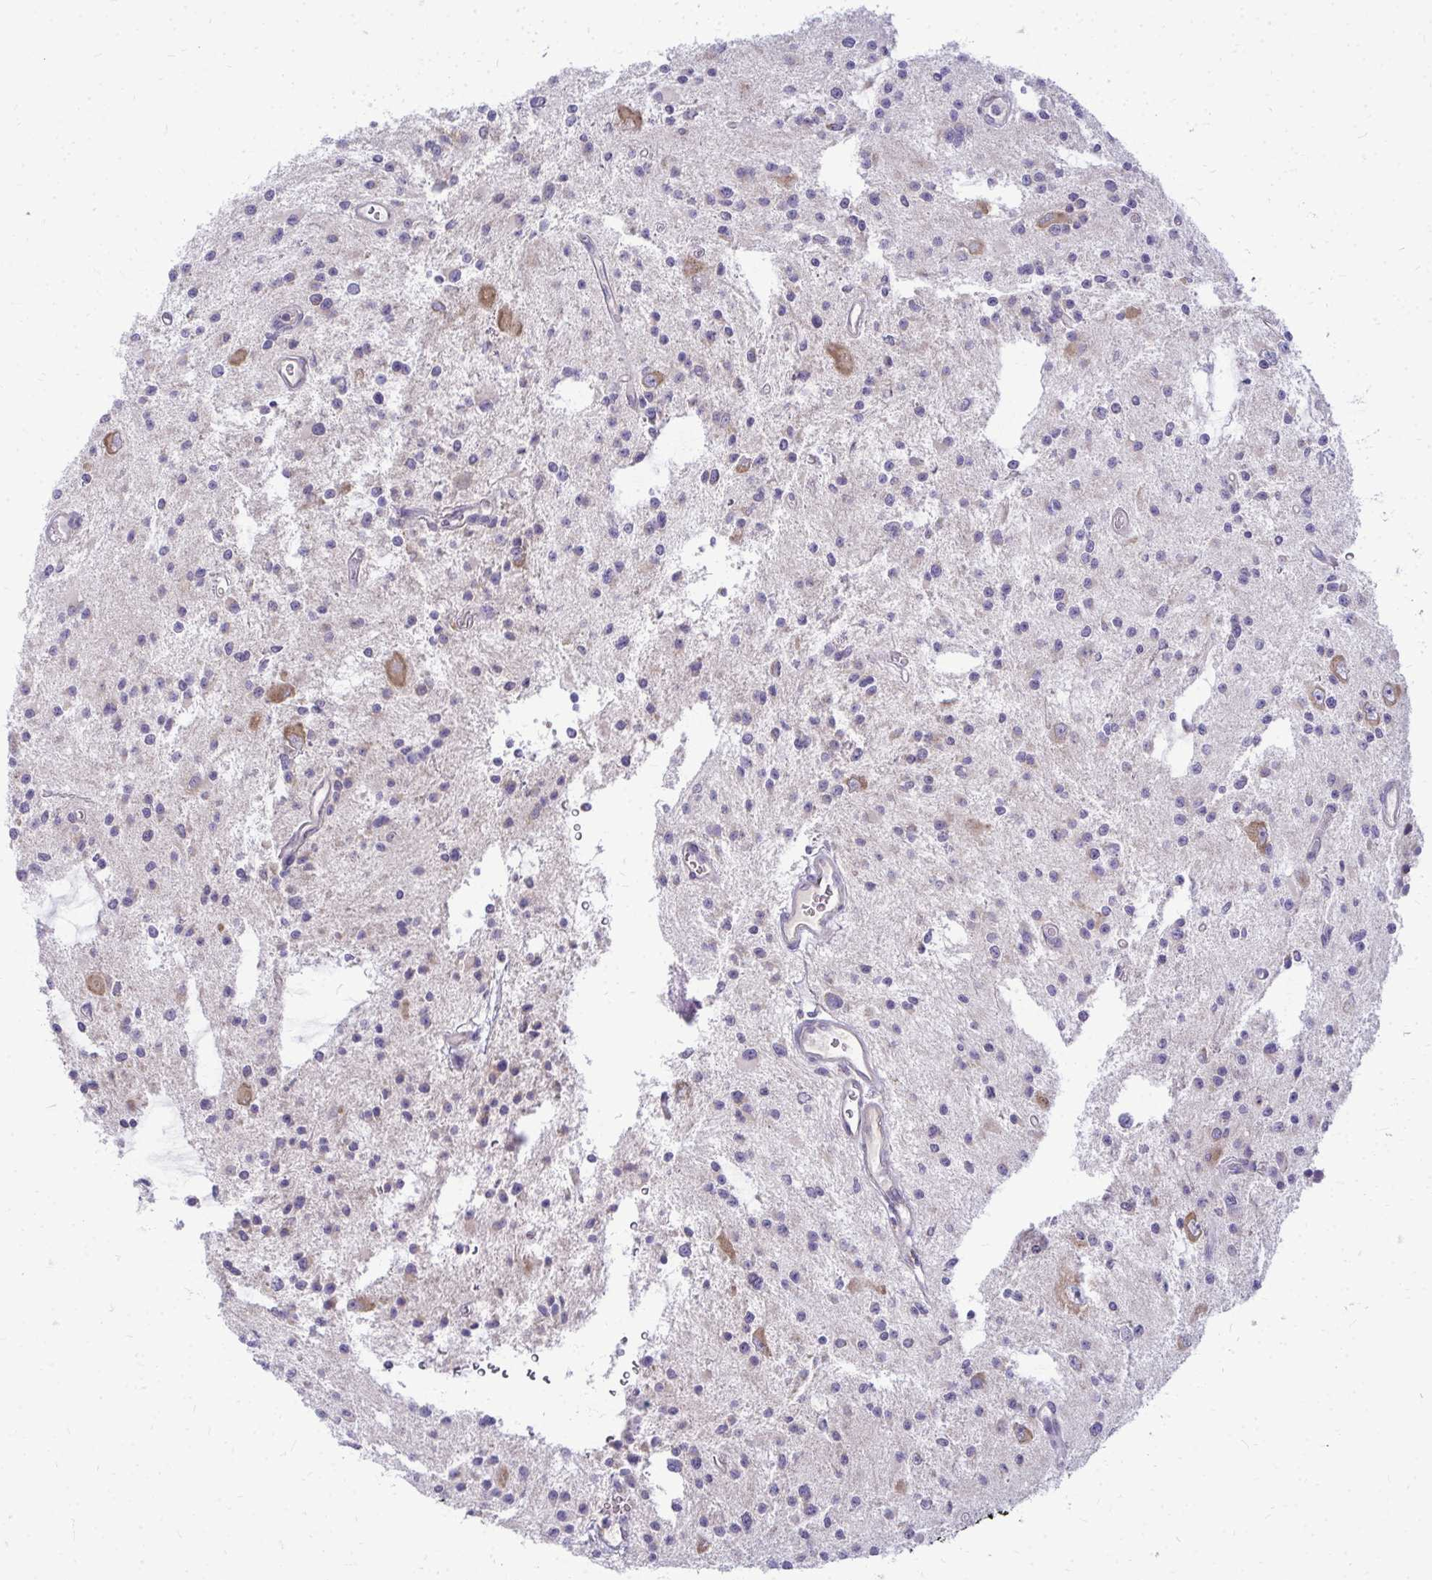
{"staining": {"intensity": "negative", "quantity": "none", "location": "none"}, "tissue": "glioma", "cell_type": "Tumor cells", "image_type": "cancer", "snomed": [{"axis": "morphology", "description": "Glioma, malignant, Low grade"}, {"axis": "topography", "description": "Brain"}], "caption": "The micrograph demonstrates no significant positivity in tumor cells of malignant glioma (low-grade). (DAB (3,3'-diaminobenzidine) IHC, high magnification).", "gene": "RPLP2", "patient": {"sex": "male", "age": 43}}